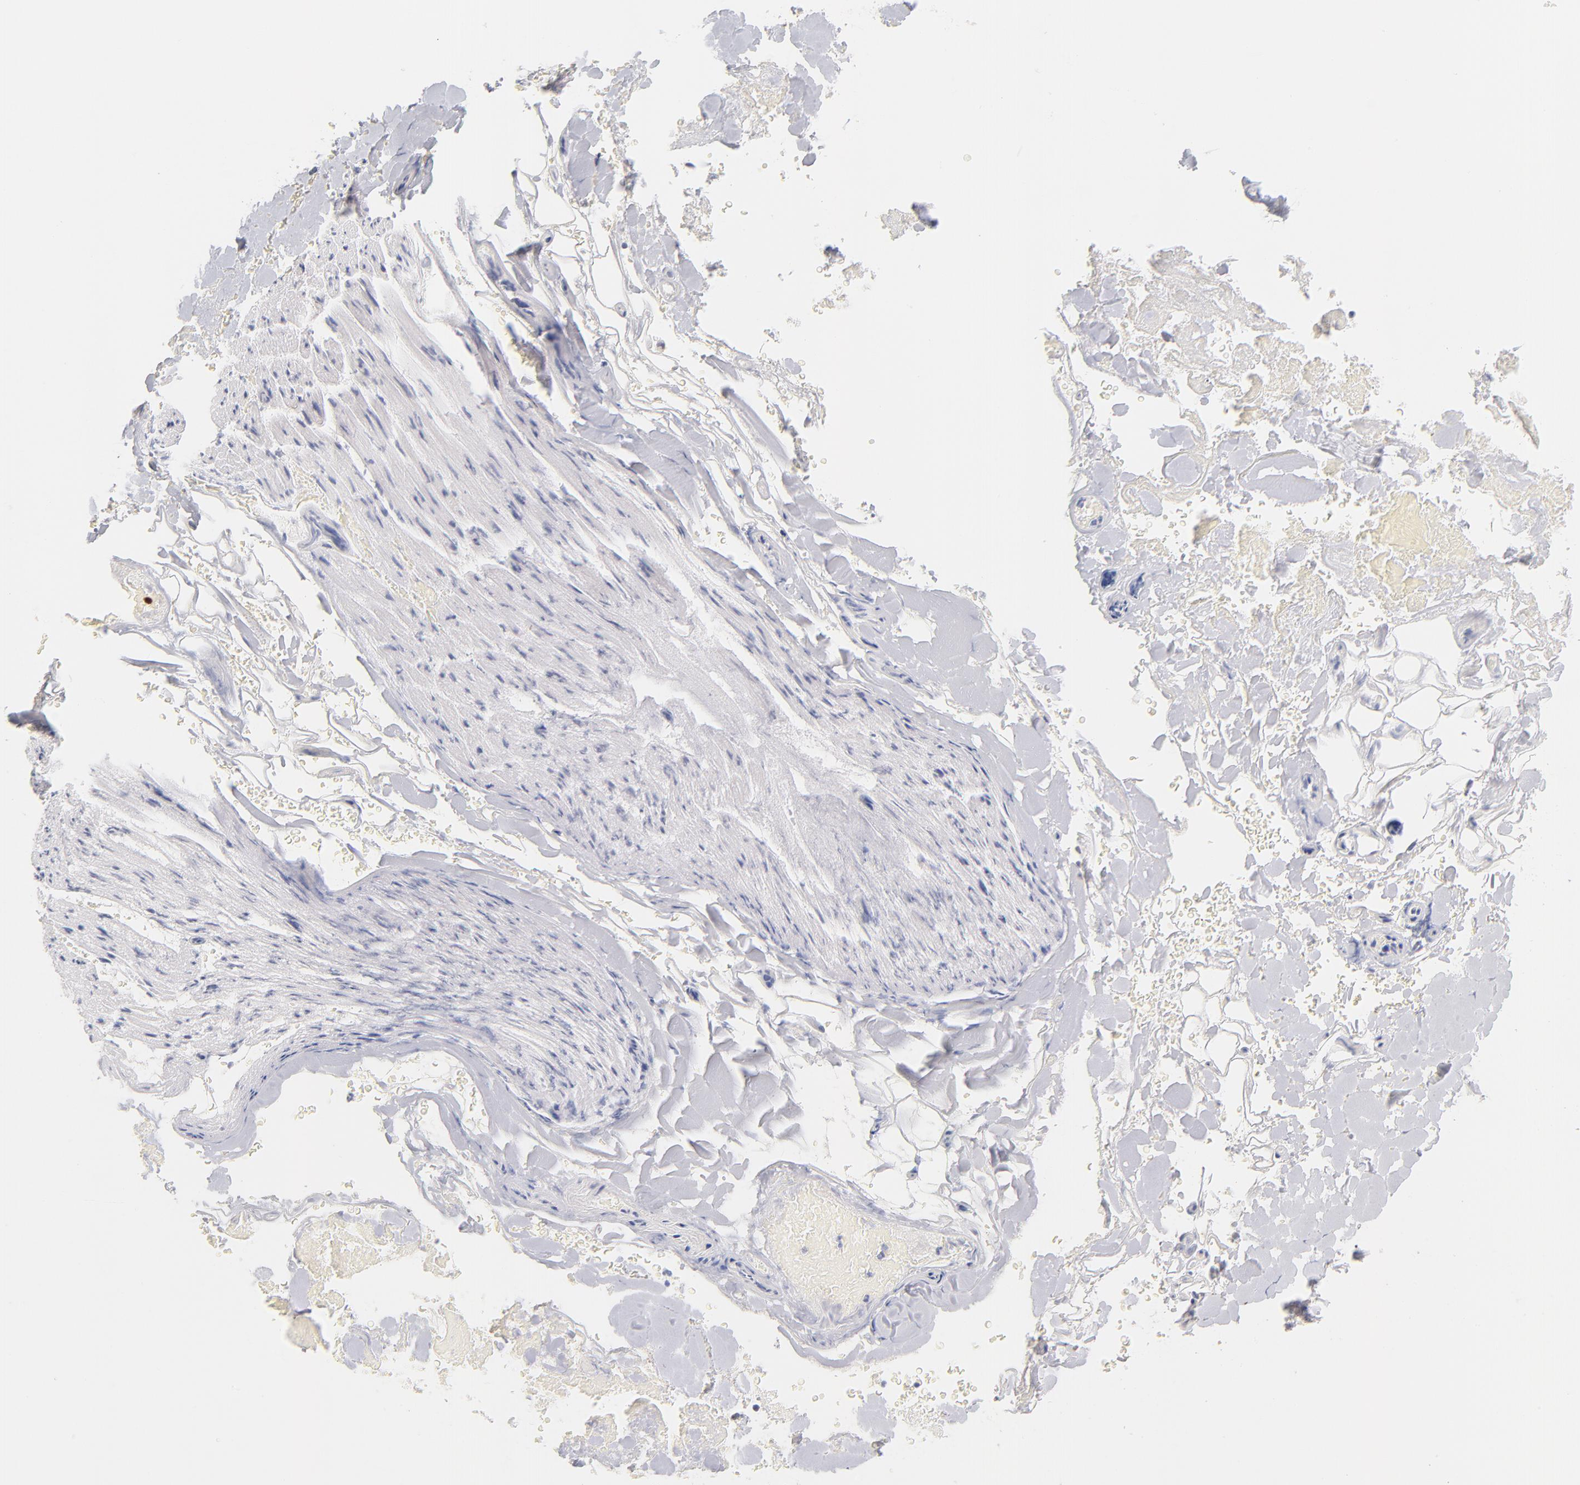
{"staining": {"intensity": "negative", "quantity": "none", "location": "none"}, "tissue": "adipose tissue", "cell_type": "Adipocytes", "image_type": "normal", "snomed": [{"axis": "morphology", "description": "Normal tissue, NOS"}, {"axis": "morphology", "description": "Cholangiocarcinoma"}, {"axis": "topography", "description": "Liver"}, {"axis": "topography", "description": "Peripheral nerve tissue"}], "caption": "This is an IHC histopathology image of unremarkable human adipose tissue. There is no staining in adipocytes.", "gene": "PARP1", "patient": {"sex": "male", "age": 50}}